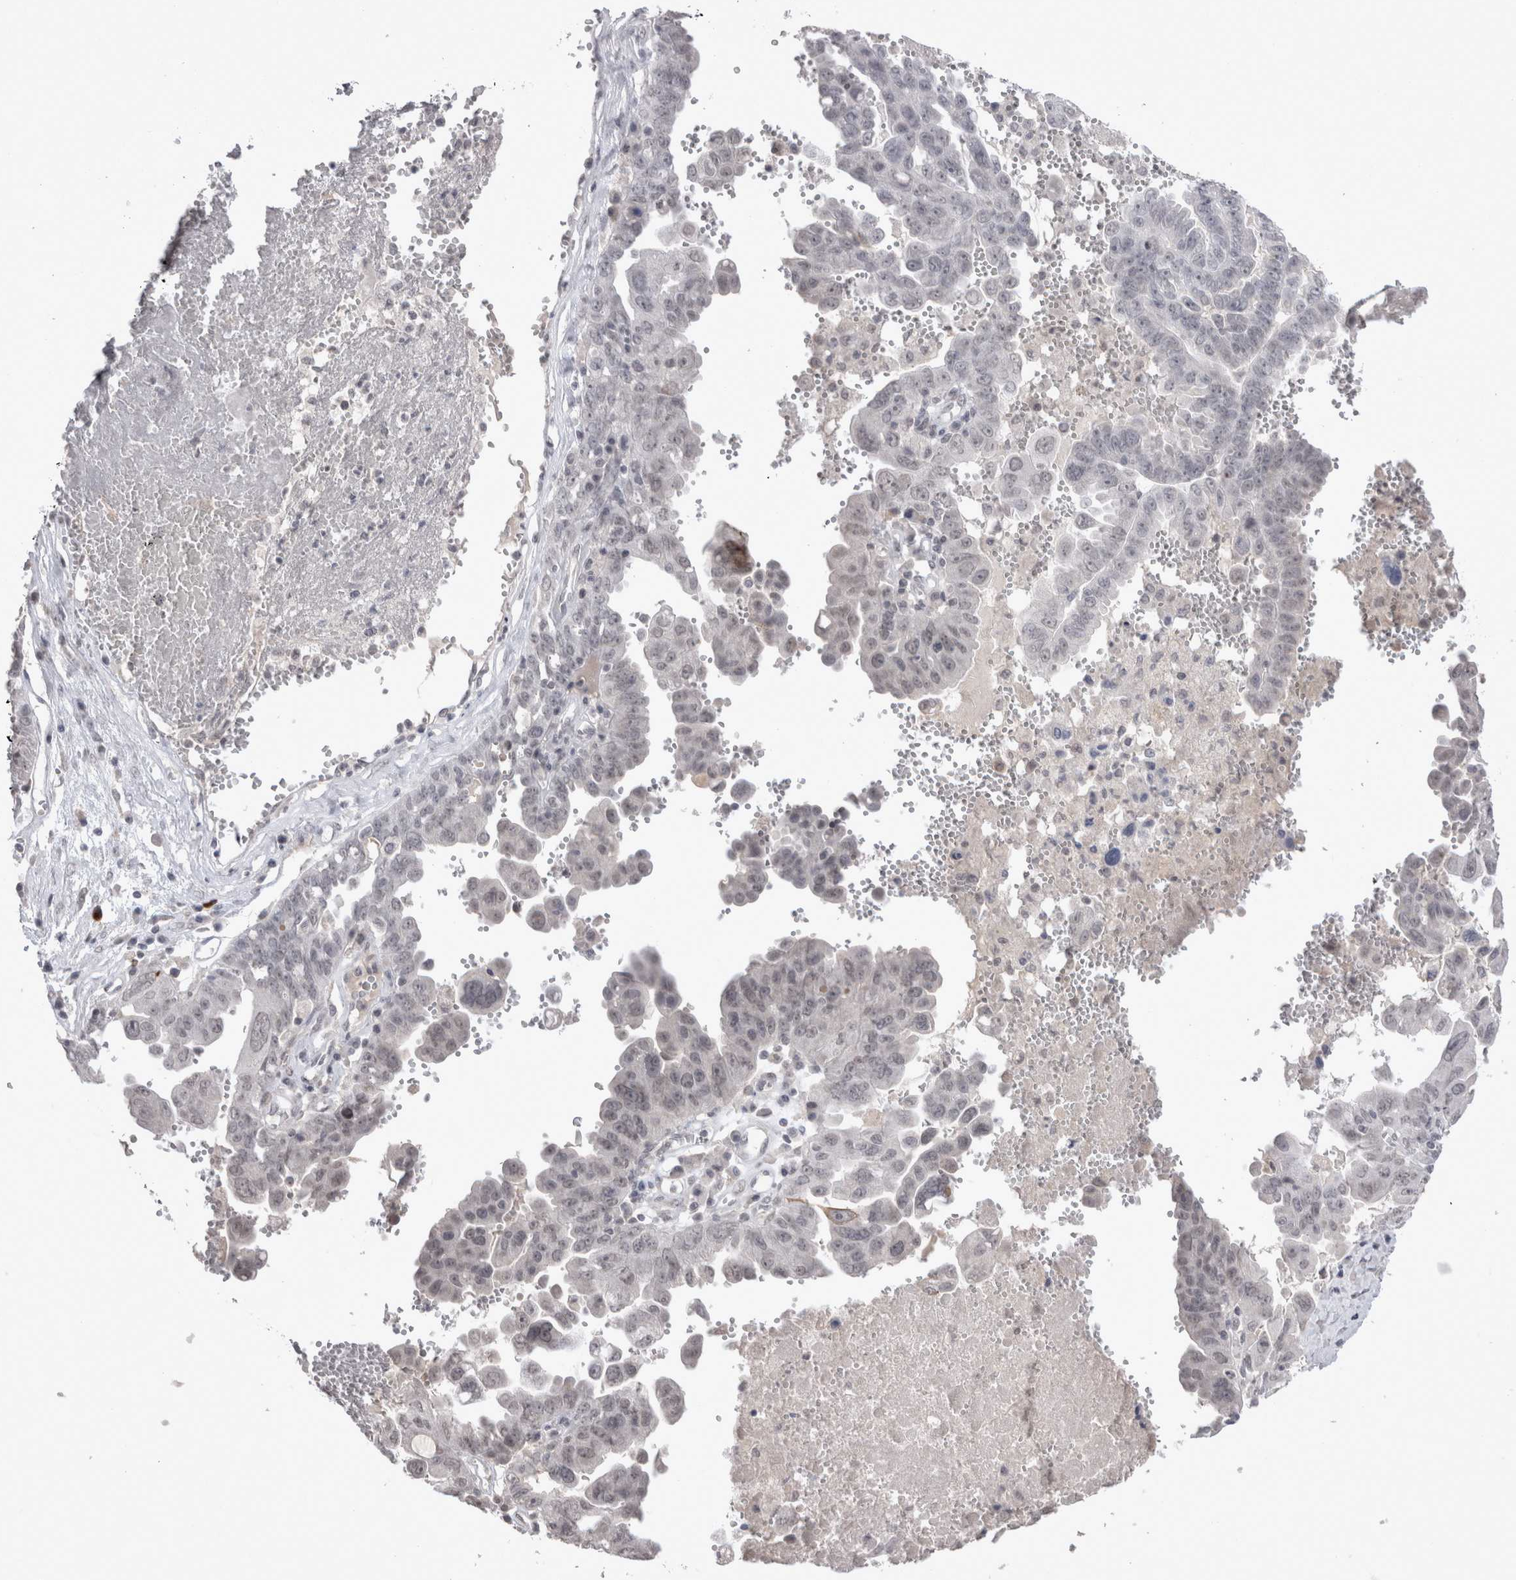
{"staining": {"intensity": "negative", "quantity": "none", "location": "none"}, "tissue": "ovarian cancer", "cell_type": "Tumor cells", "image_type": "cancer", "snomed": [{"axis": "morphology", "description": "Carcinoma, endometroid"}, {"axis": "topography", "description": "Ovary"}], "caption": "Micrograph shows no protein positivity in tumor cells of ovarian cancer (endometroid carcinoma) tissue.", "gene": "DDX4", "patient": {"sex": "female", "age": 62}}